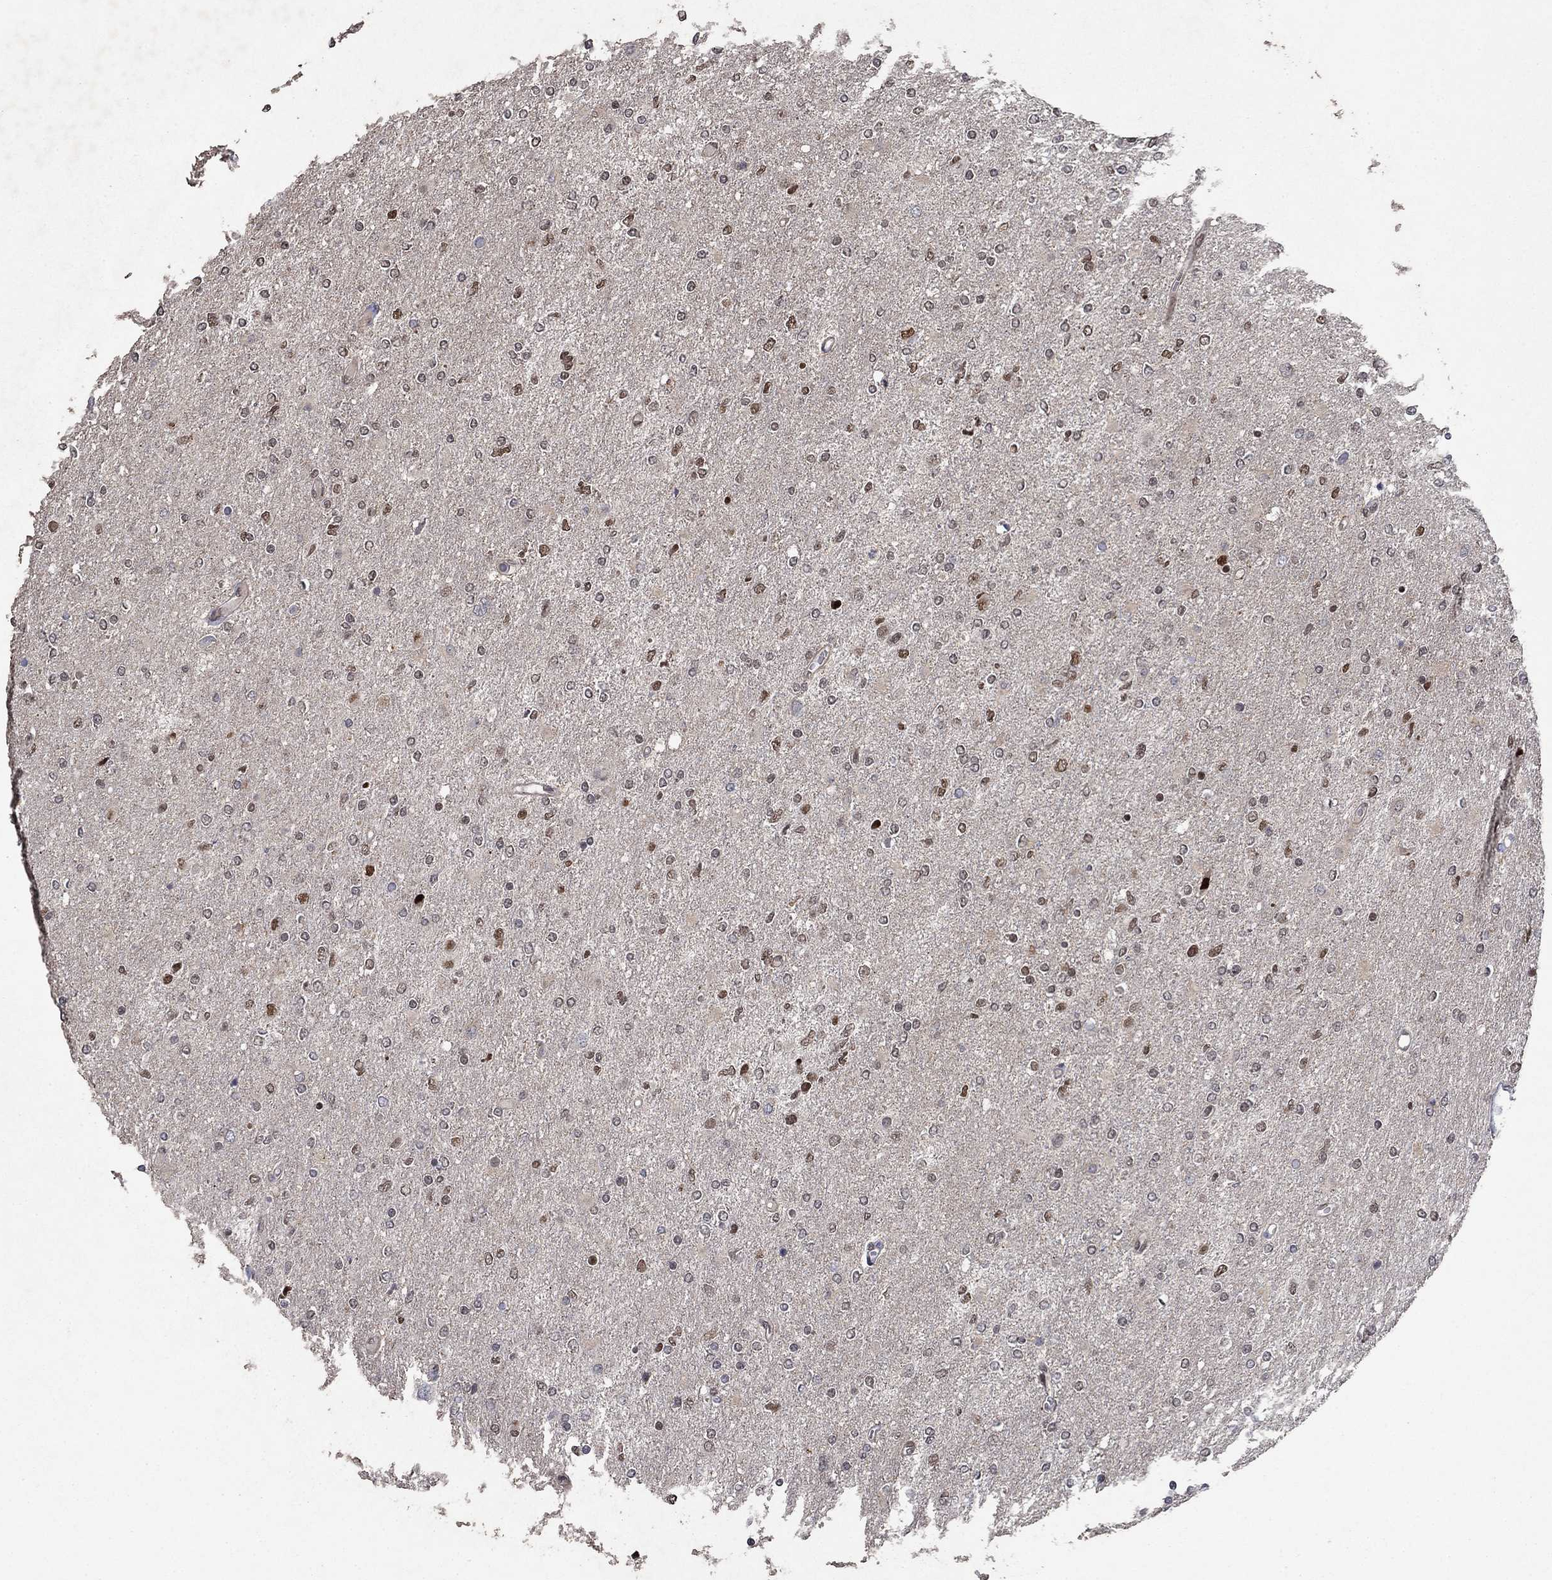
{"staining": {"intensity": "strong", "quantity": "<25%", "location": "nuclear"}, "tissue": "glioma", "cell_type": "Tumor cells", "image_type": "cancer", "snomed": [{"axis": "morphology", "description": "Glioma, malignant, High grade"}, {"axis": "topography", "description": "Cerebral cortex"}], "caption": "IHC (DAB (3,3'-diaminobenzidine)) staining of glioma displays strong nuclear protein expression in approximately <25% of tumor cells.", "gene": "PRICKLE4", "patient": {"sex": "male", "age": 70}}